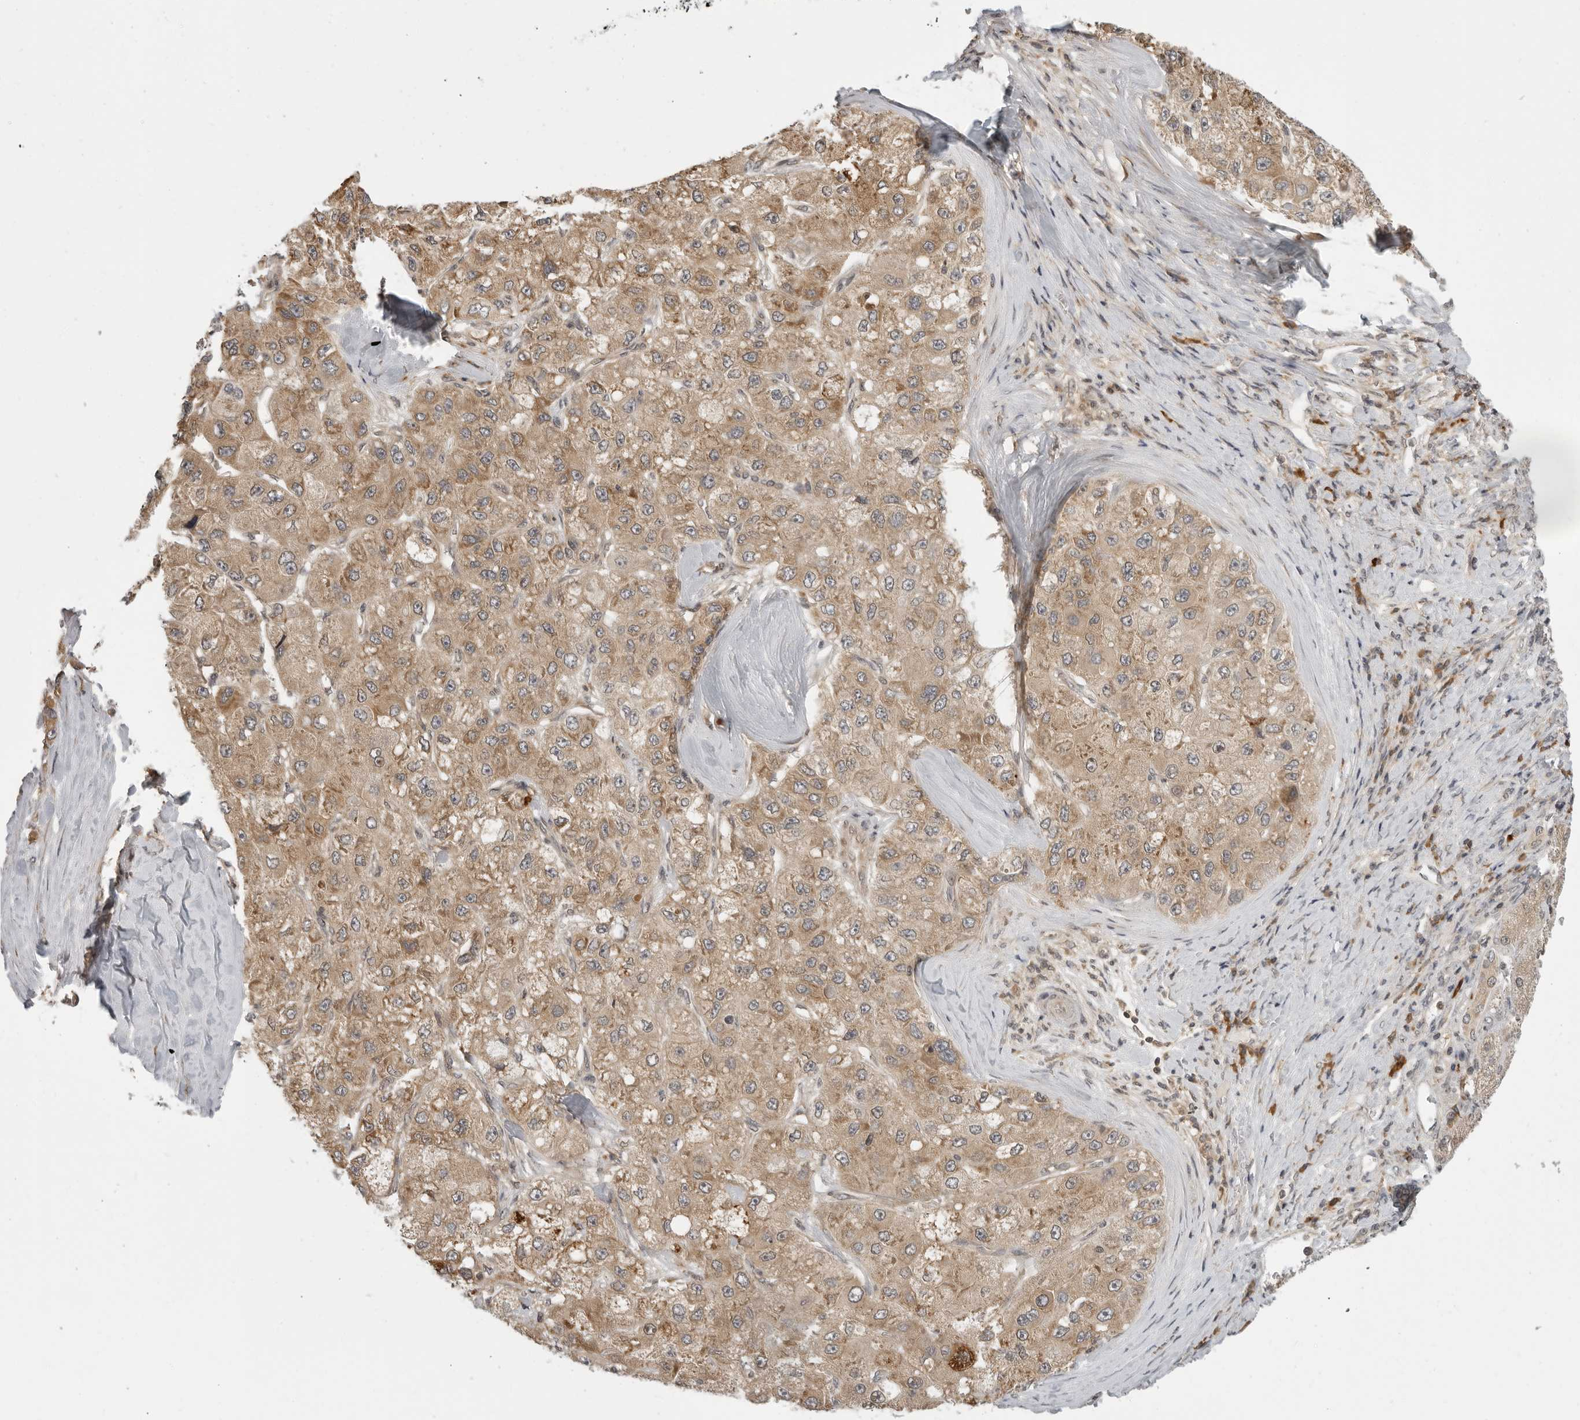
{"staining": {"intensity": "moderate", "quantity": ">75%", "location": "cytoplasmic/membranous"}, "tissue": "liver cancer", "cell_type": "Tumor cells", "image_type": "cancer", "snomed": [{"axis": "morphology", "description": "Carcinoma, Hepatocellular, NOS"}, {"axis": "topography", "description": "Liver"}], "caption": "Immunohistochemistry micrograph of human hepatocellular carcinoma (liver) stained for a protein (brown), which shows medium levels of moderate cytoplasmic/membranous staining in approximately >75% of tumor cells.", "gene": "PRRC2A", "patient": {"sex": "male", "age": 80}}